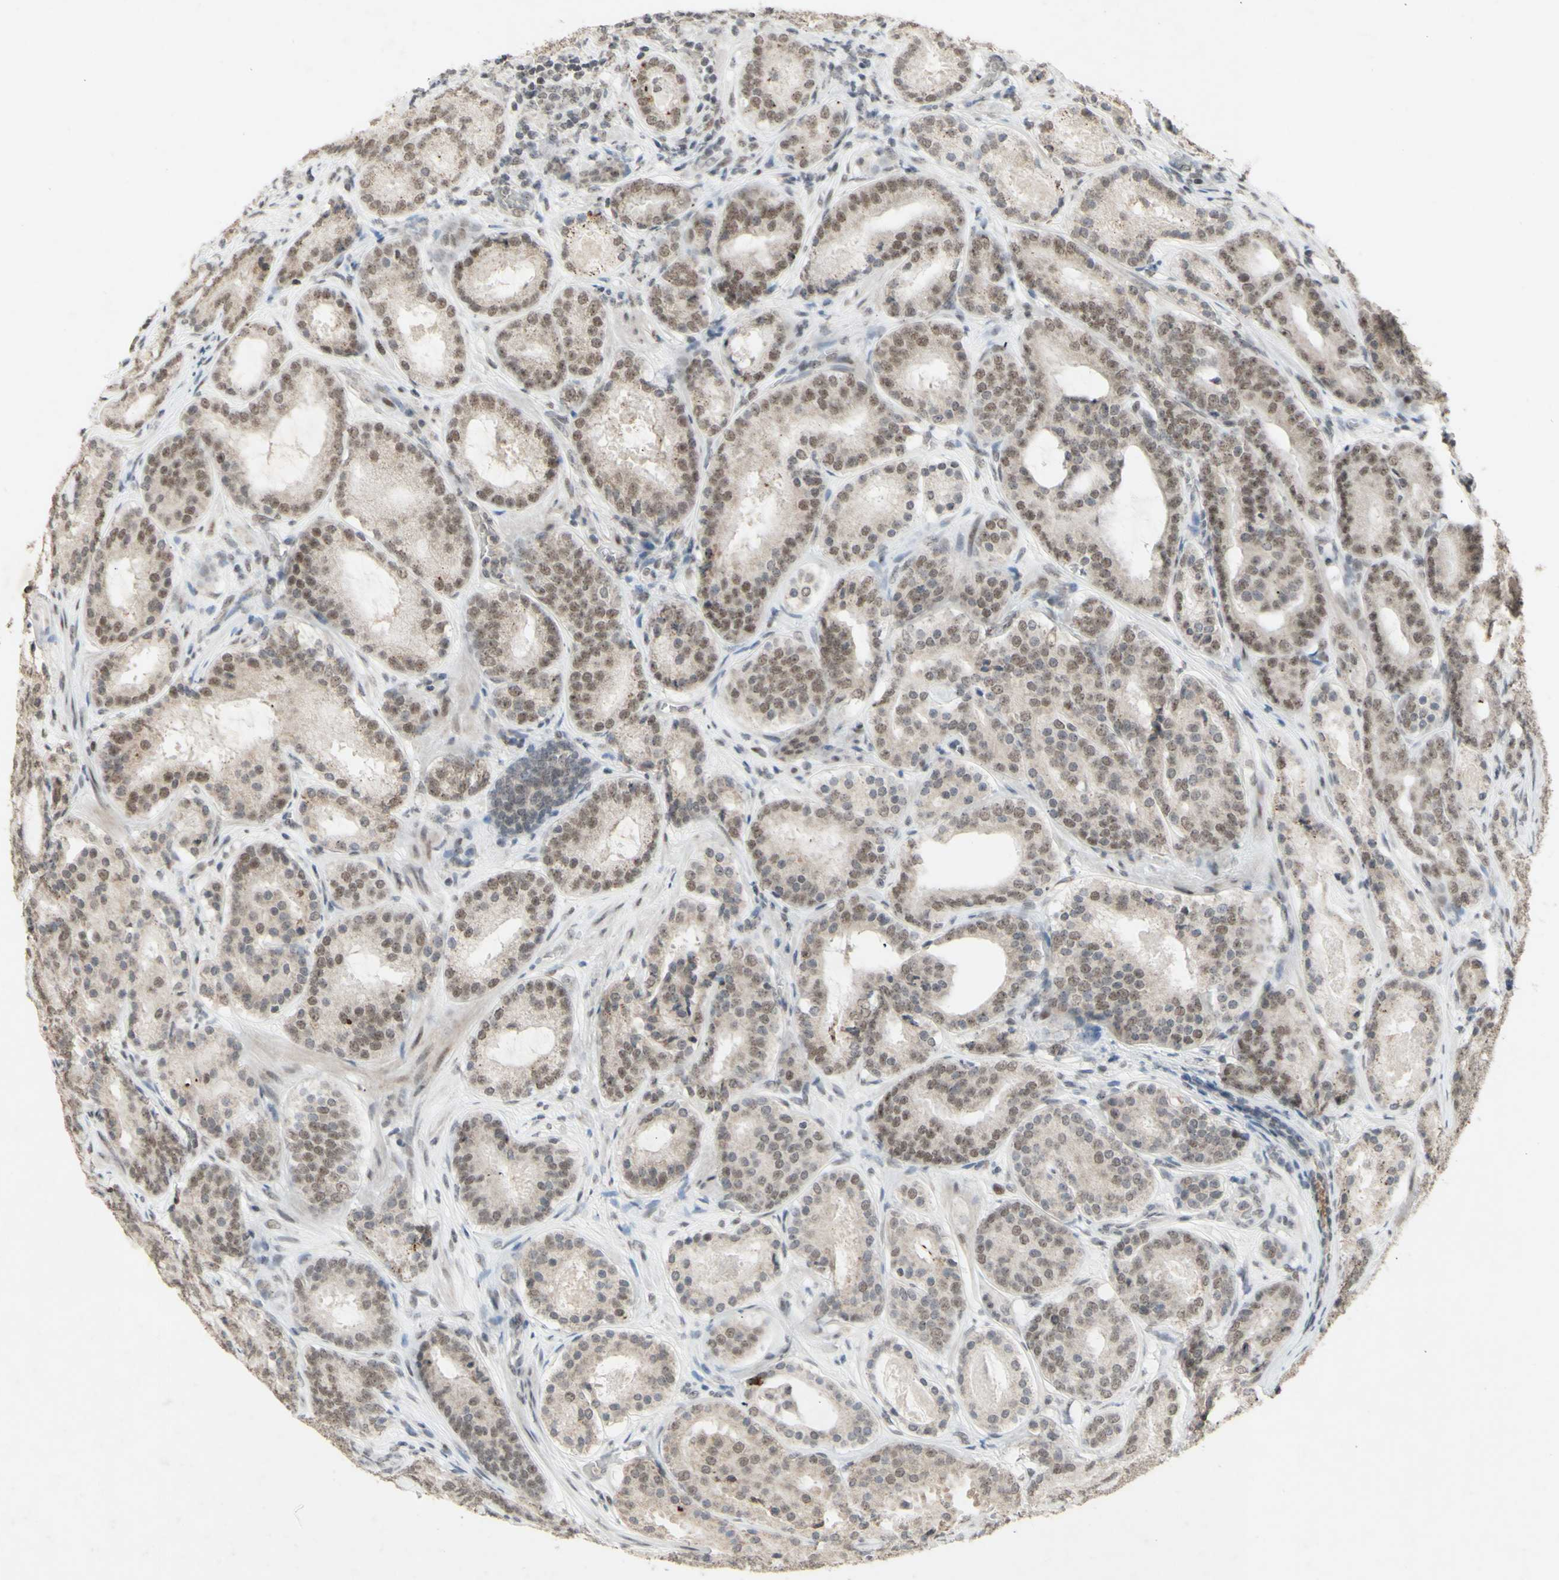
{"staining": {"intensity": "moderate", "quantity": ">75%", "location": "nuclear"}, "tissue": "prostate cancer", "cell_type": "Tumor cells", "image_type": "cancer", "snomed": [{"axis": "morphology", "description": "Adenocarcinoma, Low grade"}, {"axis": "topography", "description": "Prostate"}], "caption": "Adenocarcinoma (low-grade) (prostate) stained with immunohistochemistry shows moderate nuclear staining in about >75% of tumor cells.", "gene": "CENPB", "patient": {"sex": "male", "age": 69}}